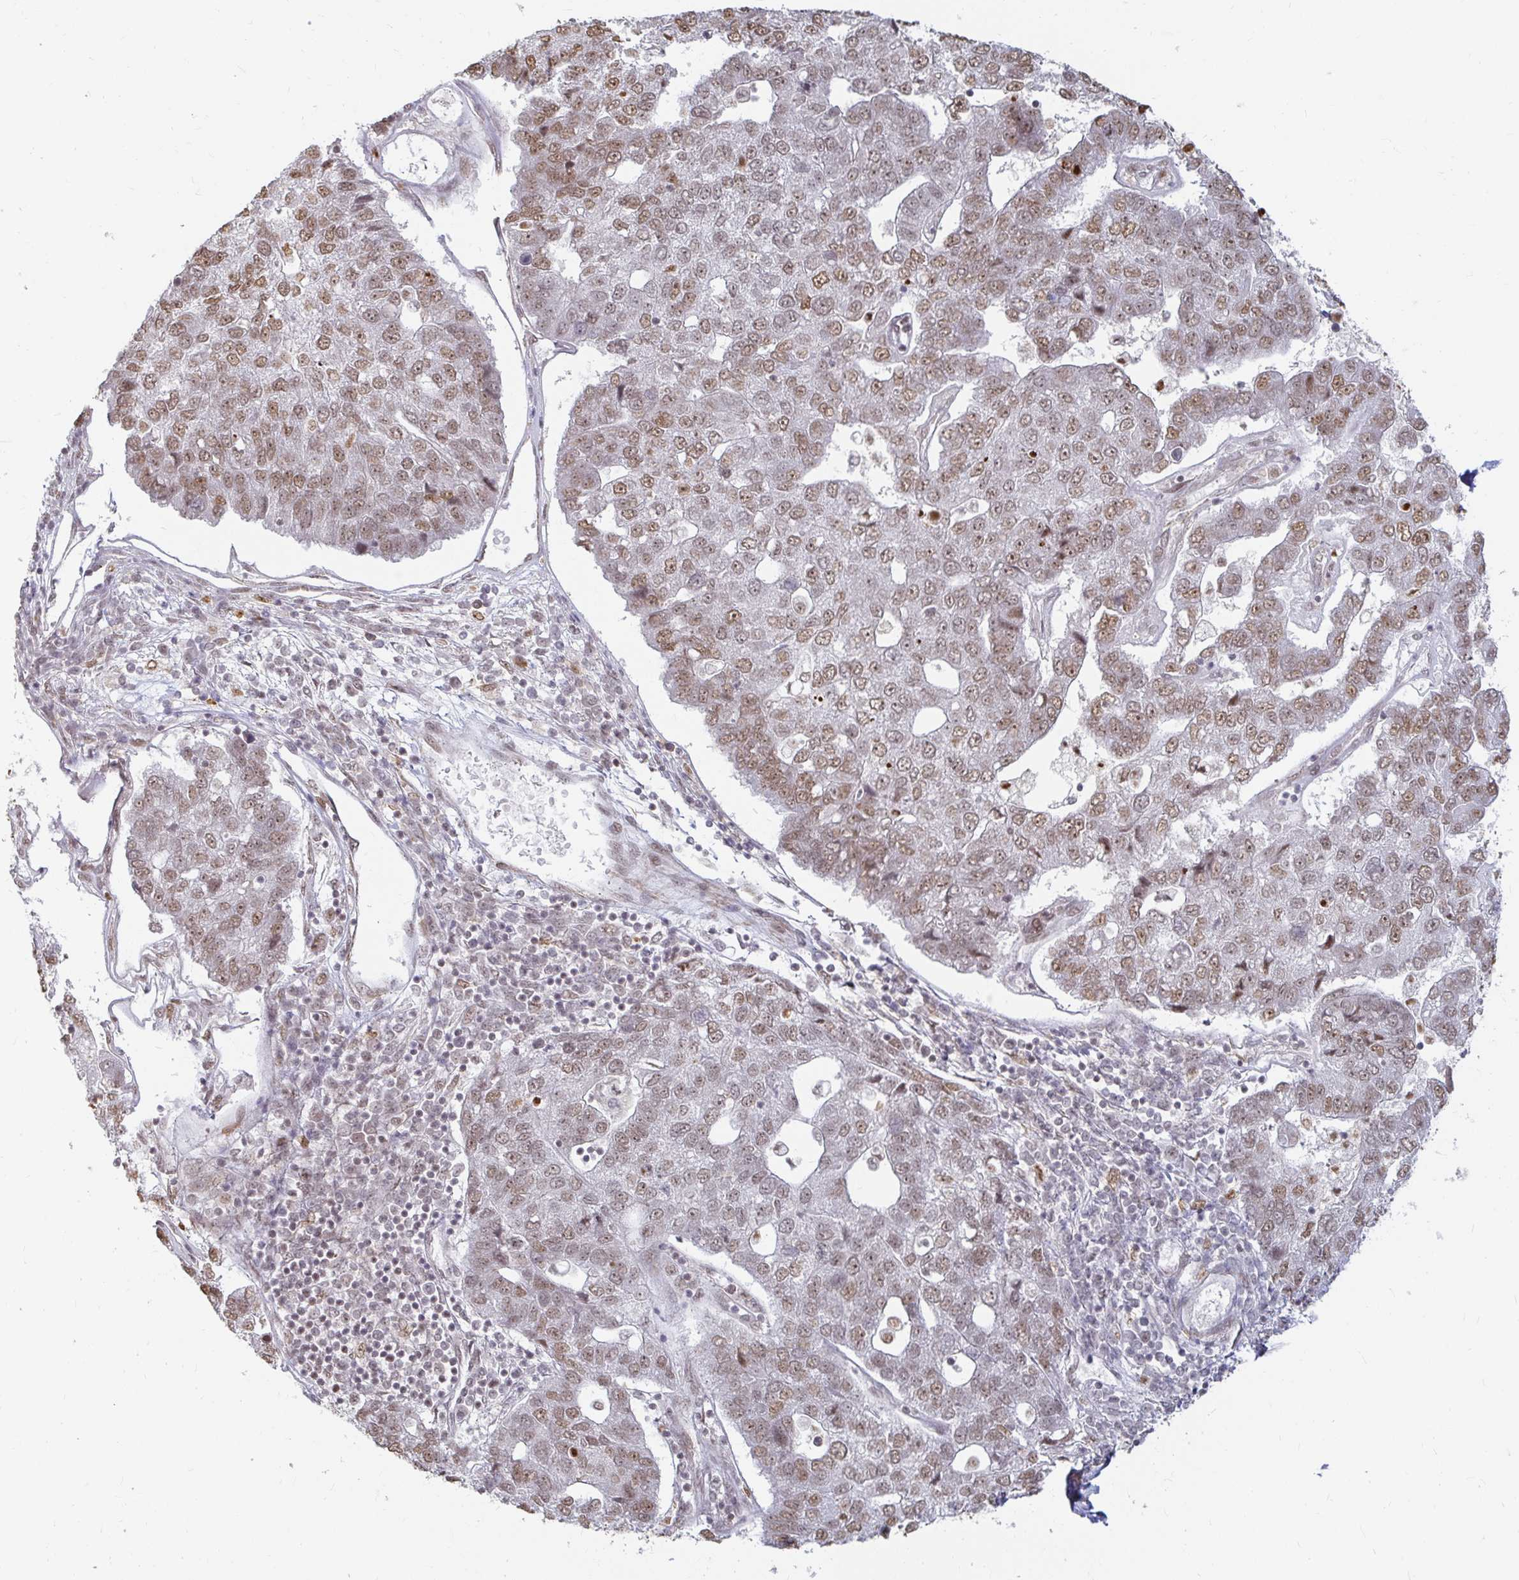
{"staining": {"intensity": "moderate", "quantity": ">75%", "location": "nuclear"}, "tissue": "pancreatic cancer", "cell_type": "Tumor cells", "image_type": "cancer", "snomed": [{"axis": "morphology", "description": "Adenocarcinoma, NOS"}, {"axis": "topography", "description": "Pancreas"}], "caption": "Immunohistochemical staining of human pancreatic cancer (adenocarcinoma) displays moderate nuclear protein staining in approximately >75% of tumor cells.", "gene": "HNRNPU", "patient": {"sex": "female", "age": 61}}